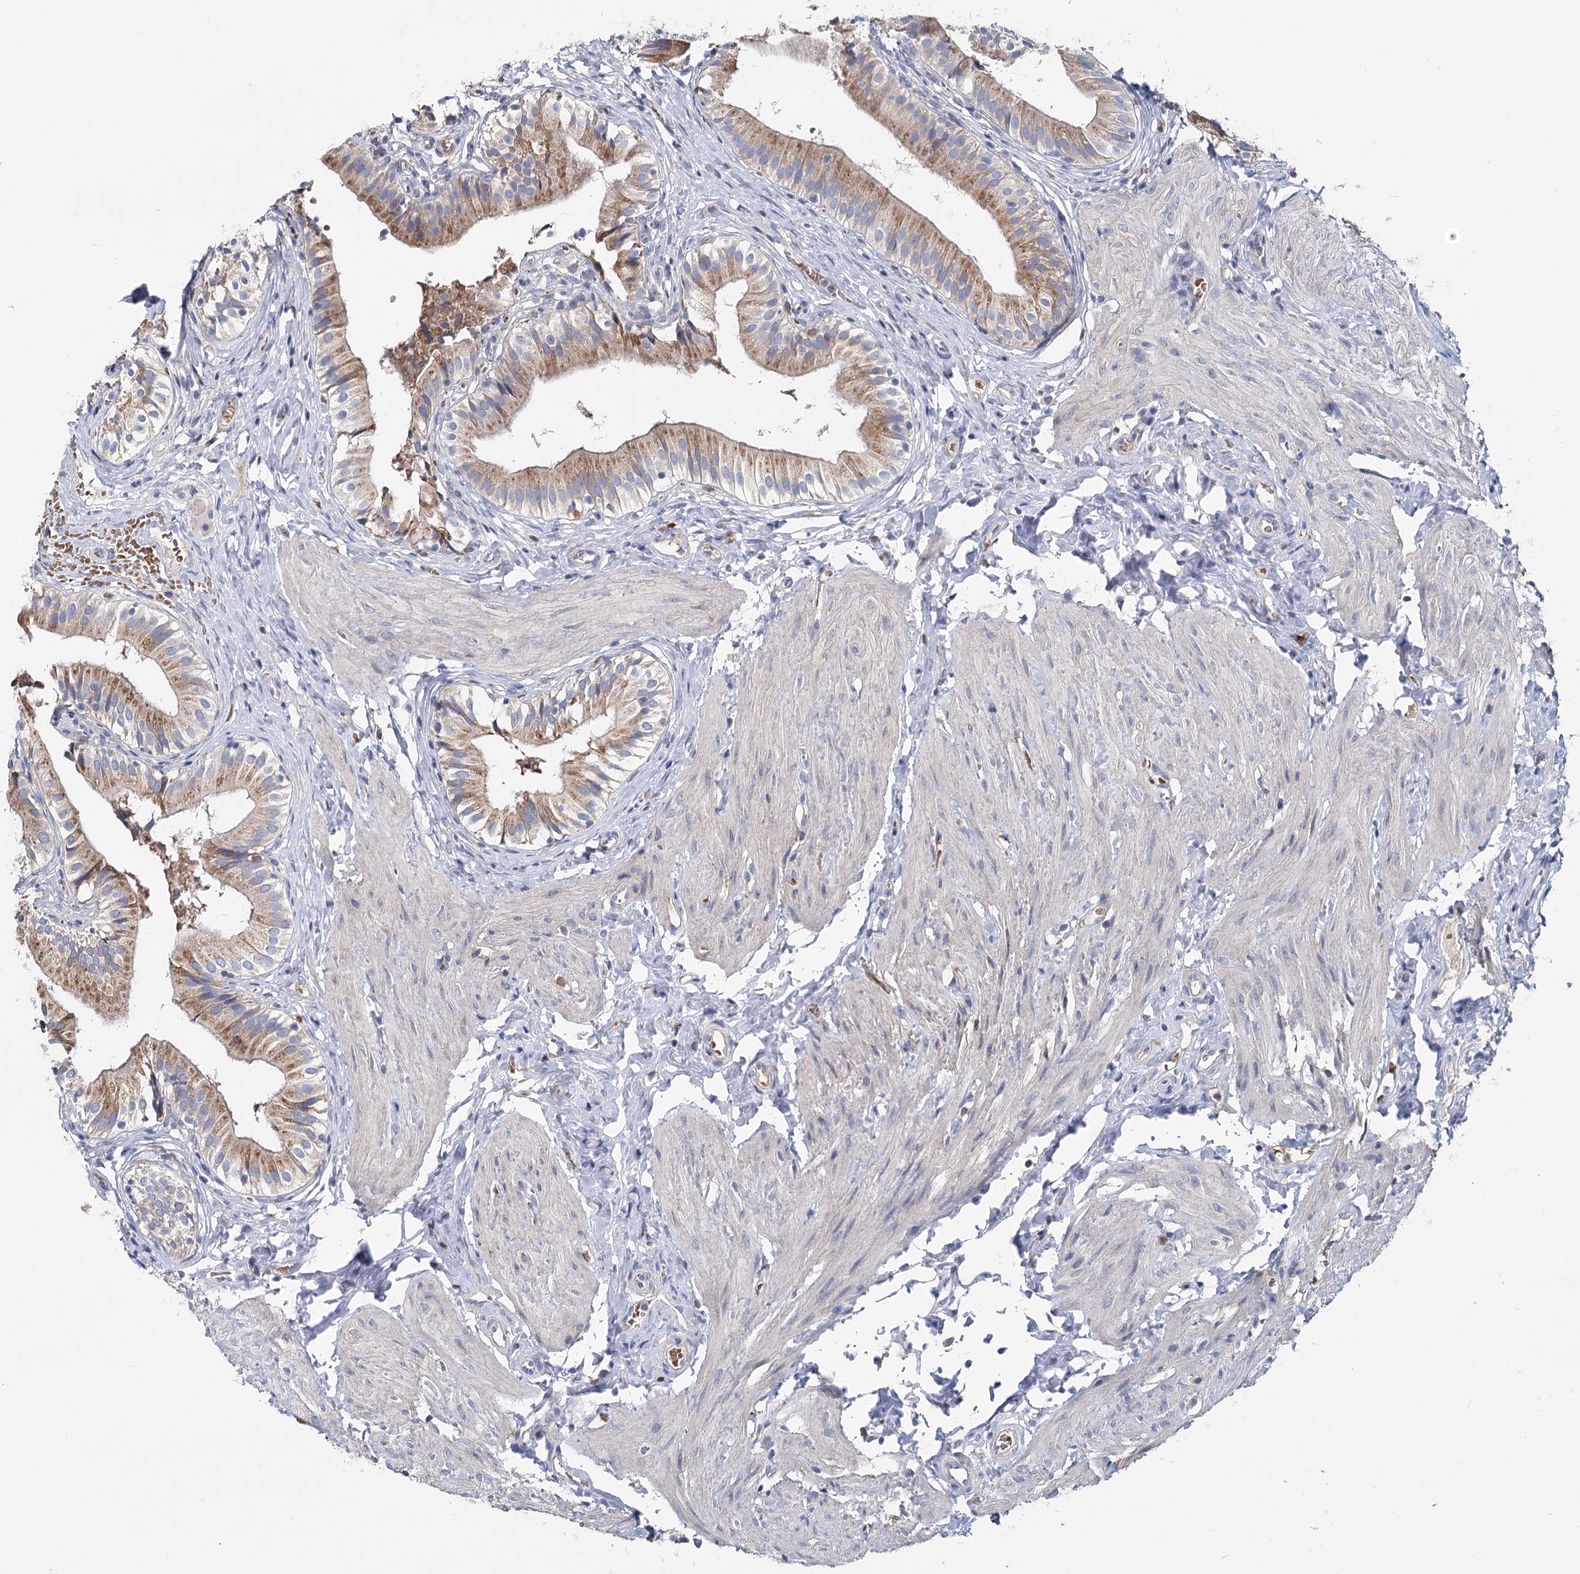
{"staining": {"intensity": "moderate", "quantity": ">75%", "location": "cytoplasmic/membranous"}, "tissue": "gallbladder", "cell_type": "Glandular cells", "image_type": "normal", "snomed": [{"axis": "morphology", "description": "Normal tissue, NOS"}, {"axis": "topography", "description": "Gallbladder"}], "caption": "Gallbladder stained with DAB IHC exhibits medium levels of moderate cytoplasmic/membranous staining in approximately >75% of glandular cells. (DAB IHC with brightfield microscopy, high magnification).", "gene": "ANKRD16", "patient": {"sex": "female", "age": 47}}